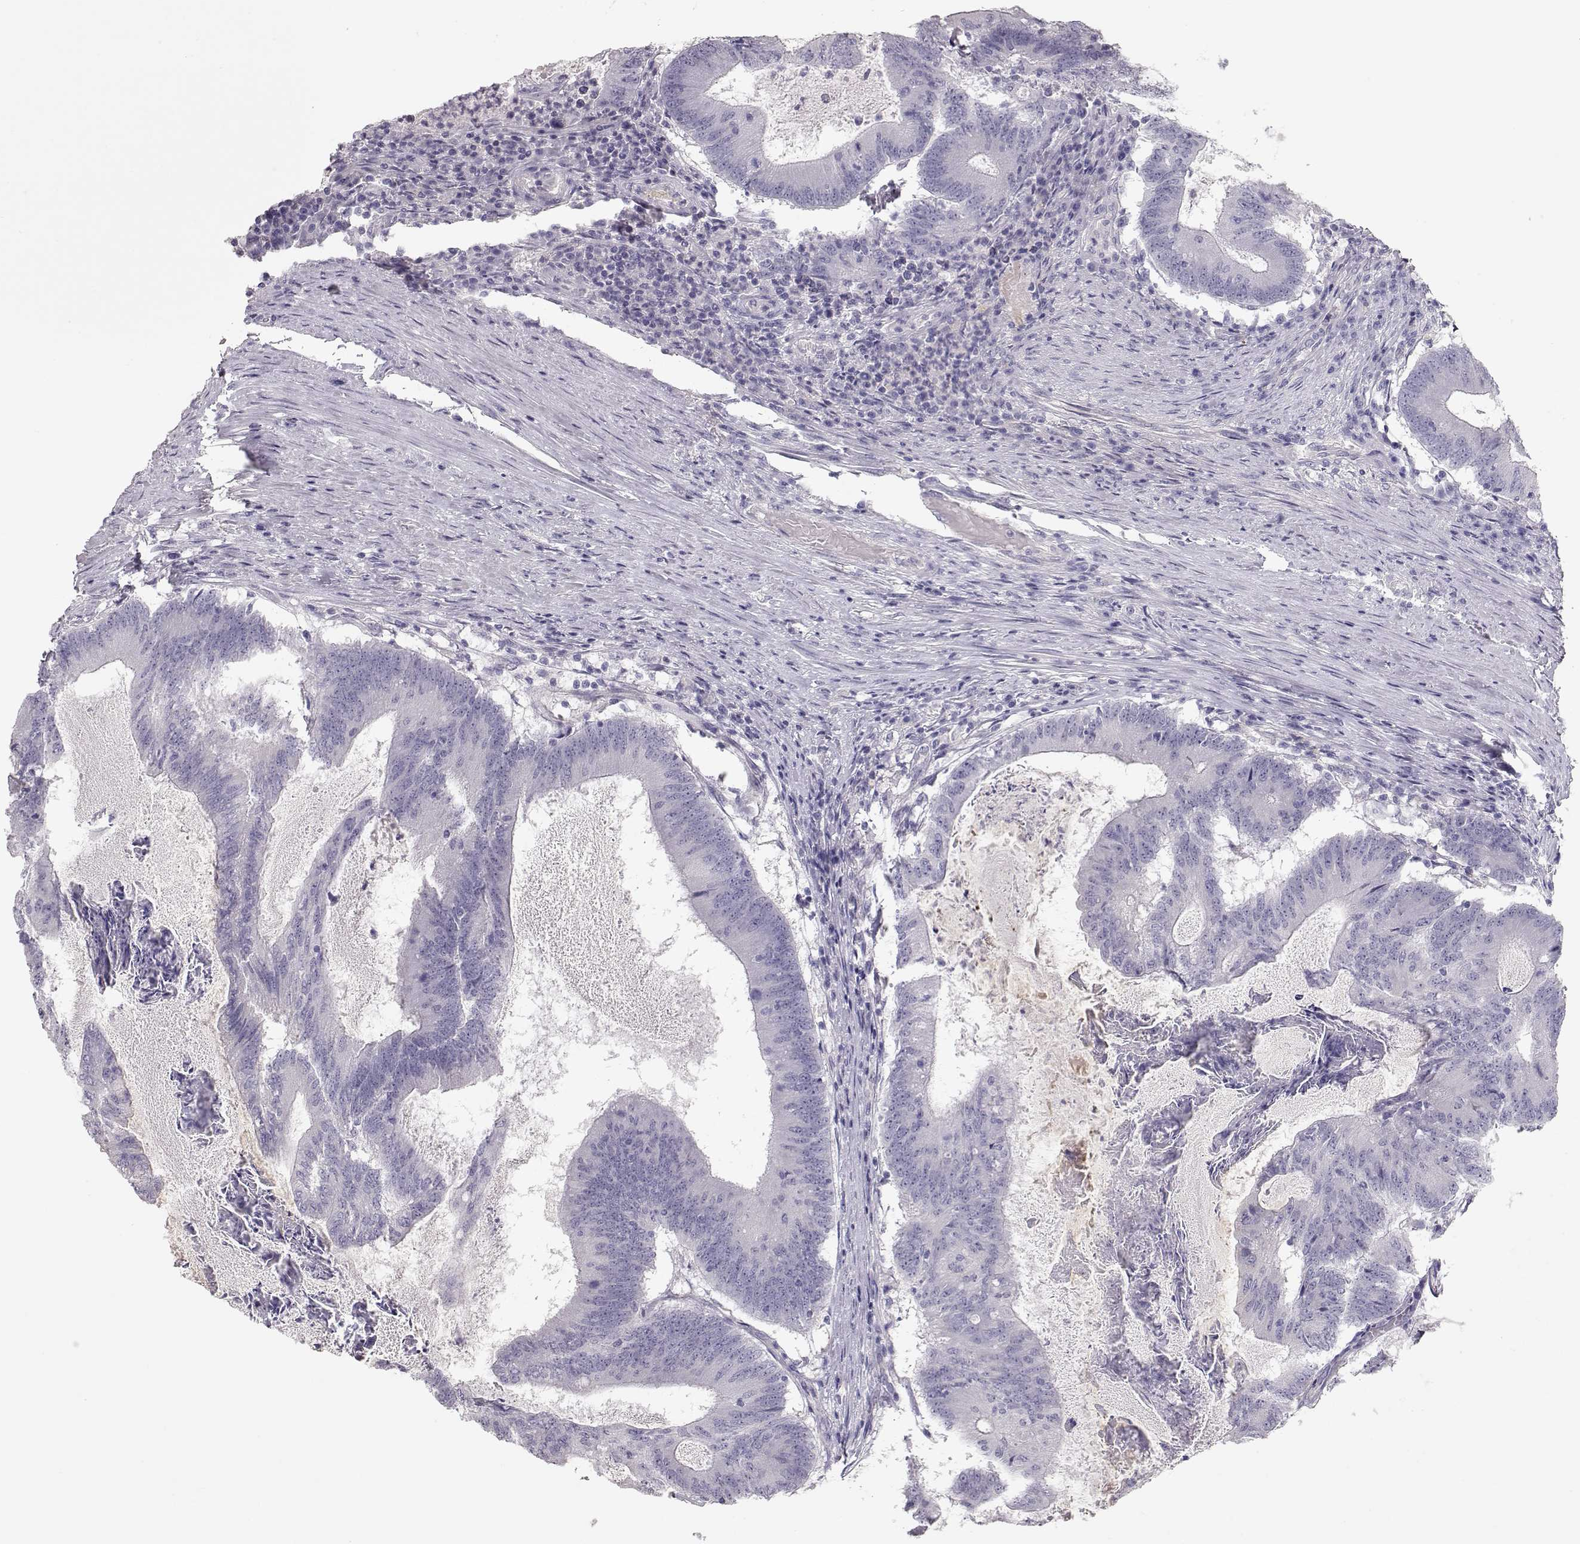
{"staining": {"intensity": "negative", "quantity": "none", "location": "none"}, "tissue": "colorectal cancer", "cell_type": "Tumor cells", "image_type": "cancer", "snomed": [{"axis": "morphology", "description": "Adenocarcinoma, NOS"}, {"axis": "topography", "description": "Colon"}], "caption": "Immunohistochemistry micrograph of human colorectal cancer (adenocarcinoma) stained for a protein (brown), which shows no positivity in tumor cells.", "gene": "SLC18A1", "patient": {"sex": "female", "age": 70}}